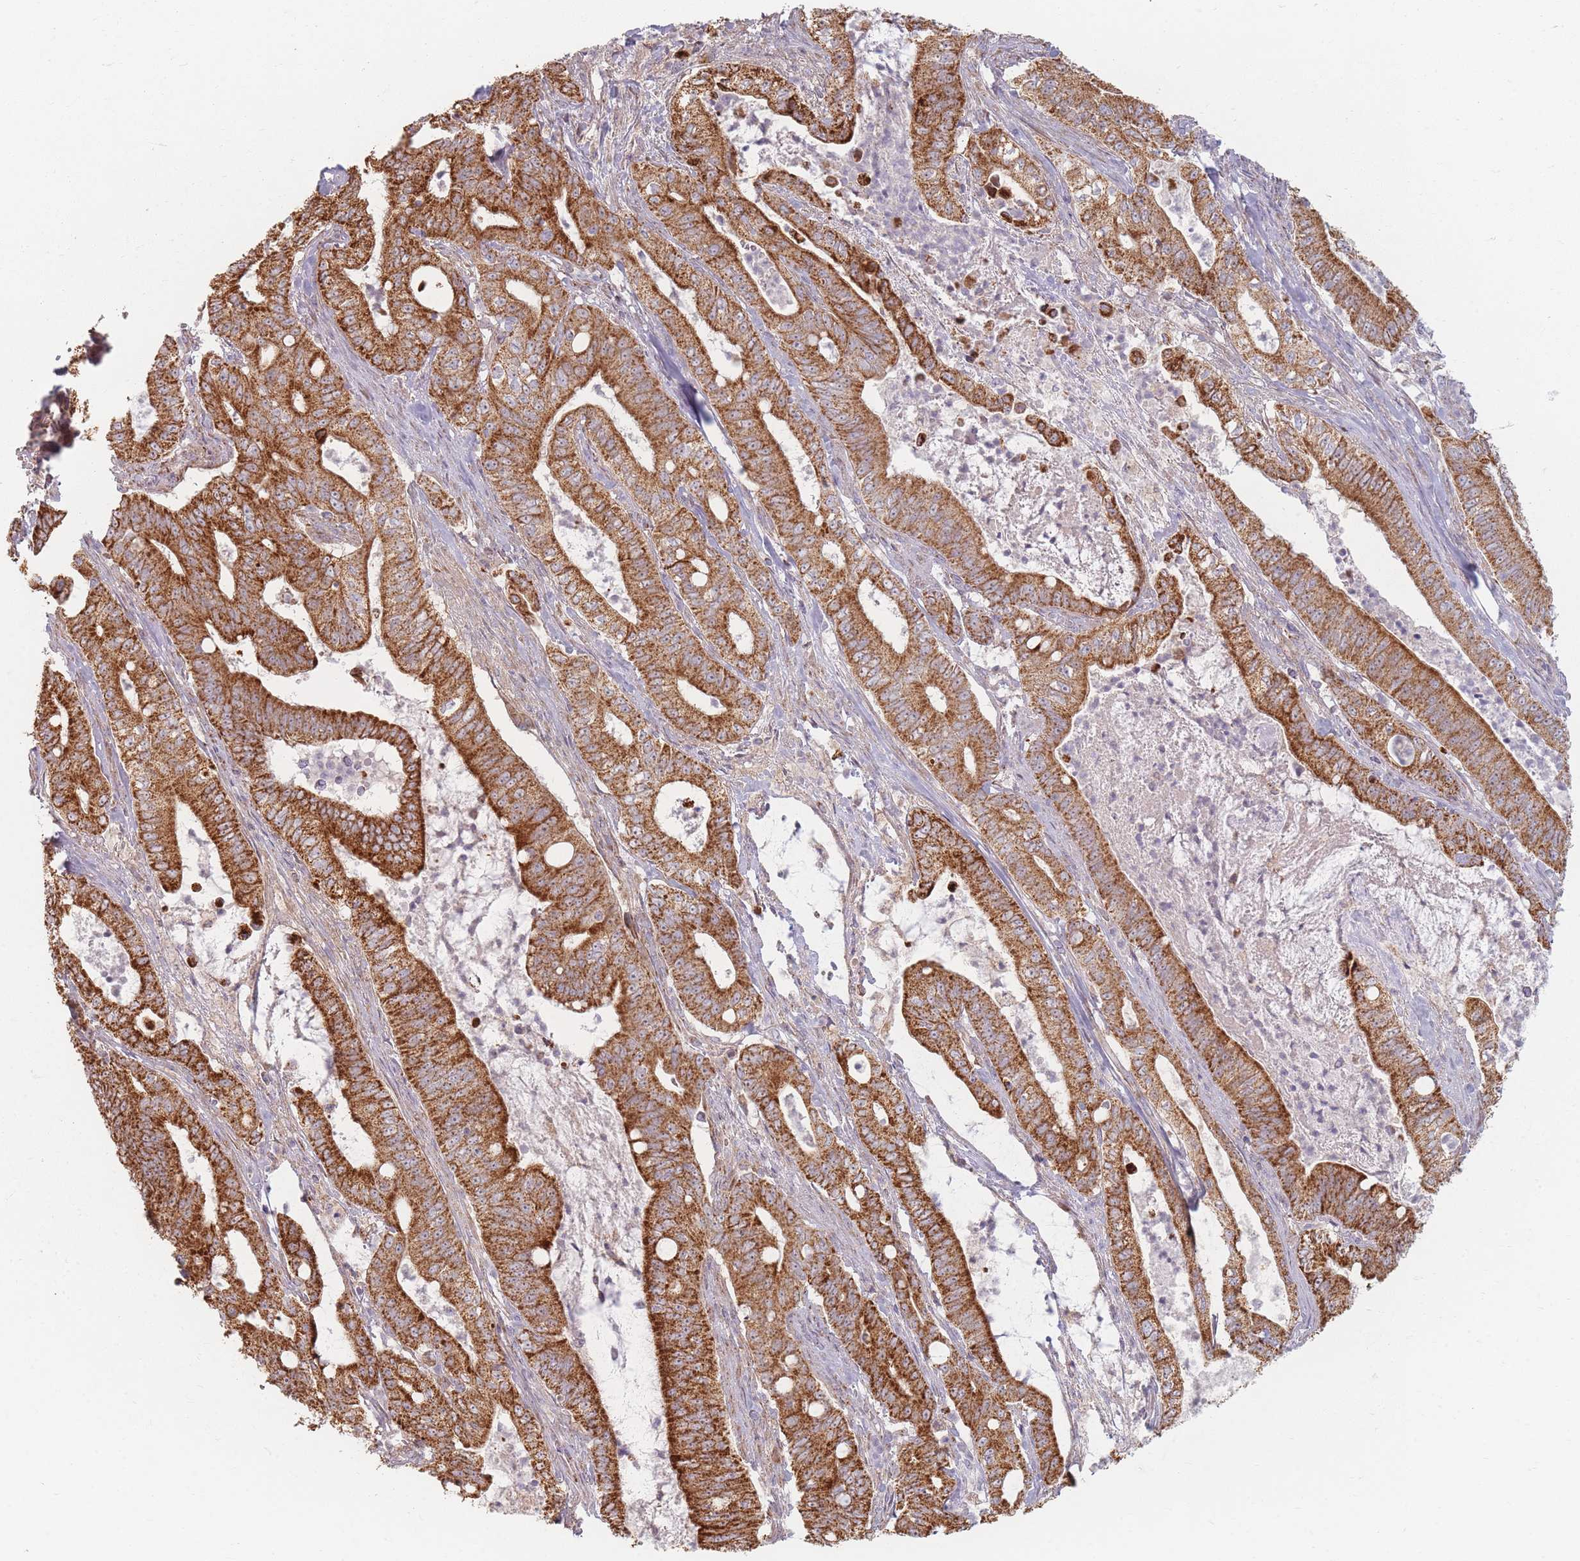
{"staining": {"intensity": "strong", "quantity": ">75%", "location": "cytoplasmic/membranous"}, "tissue": "pancreatic cancer", "cell_type": "Tumor cells", "image_type": "cancer", "snomed": [{"axis": "morphology", "description": "Adenocarcinoma, NOS"}, {"axis": "topography", "description": "Pancreas"}], "caption": "Approximately >75% of tumor cells in human adenocarcinoma (pancreatic) exhibit strong cytoplasmic/membranous protein expression as visualized by brown immunohistochemical staining.", "gene": "ESRP2", "patient": {"sex": "male", "age": 71}}